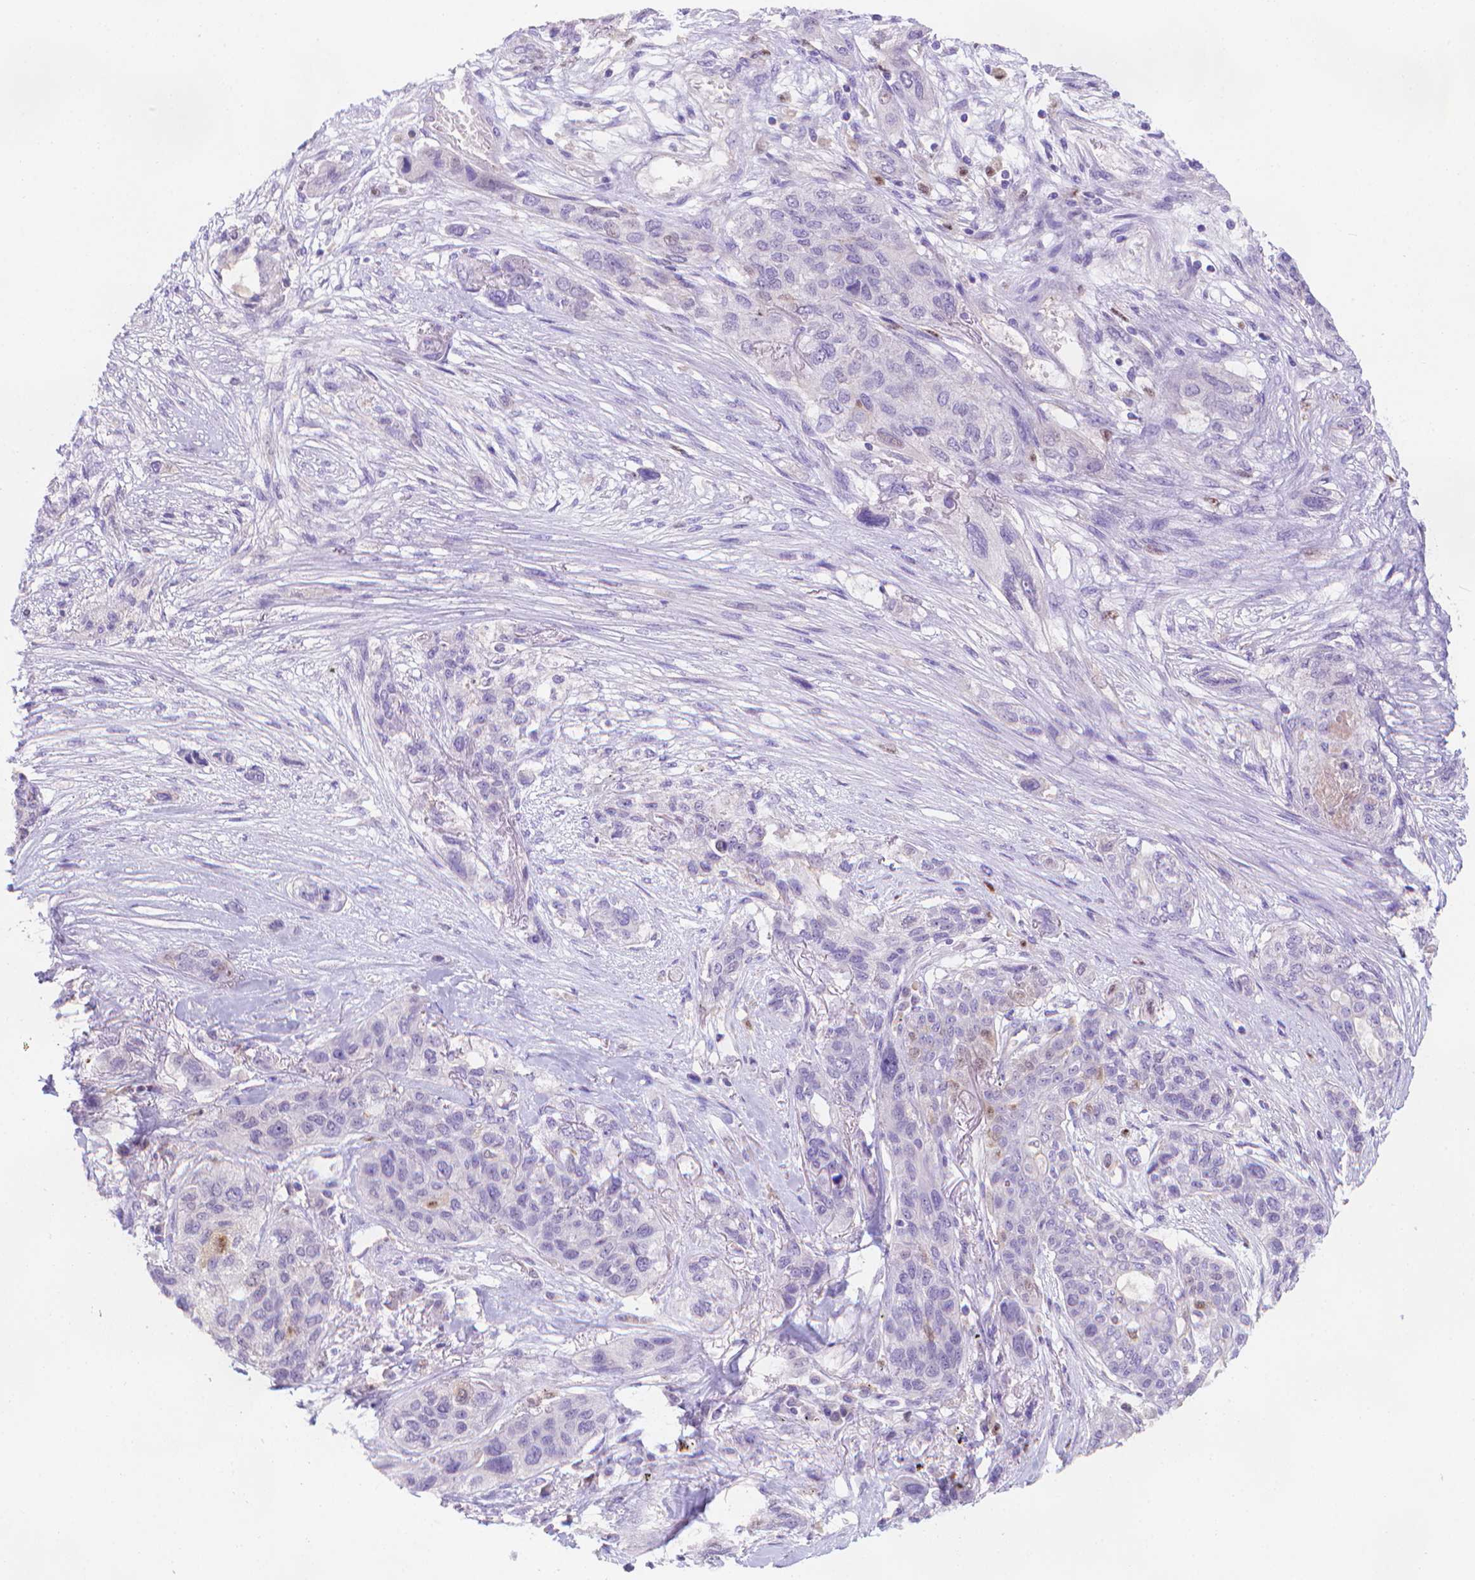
{"staining": {"intensity": "negative", "quantity": "none", "location": "none"}, "tissue": "lung cancer", "cell_type": "Tumor cells", "image_type": "cancer", "snomed": [{"axis": "morphology", "description": "Squamous cell carcinoma, NOS"}, {"axis": "topography", "description": "Lung"}], "caption": "This is an IHC photomicrograph of human lung cancer (squamous cell carcinoma). There is no positivity in tumor cells.", "gene": "FGD2", "patient": {"sex": "female", "age": 70}}